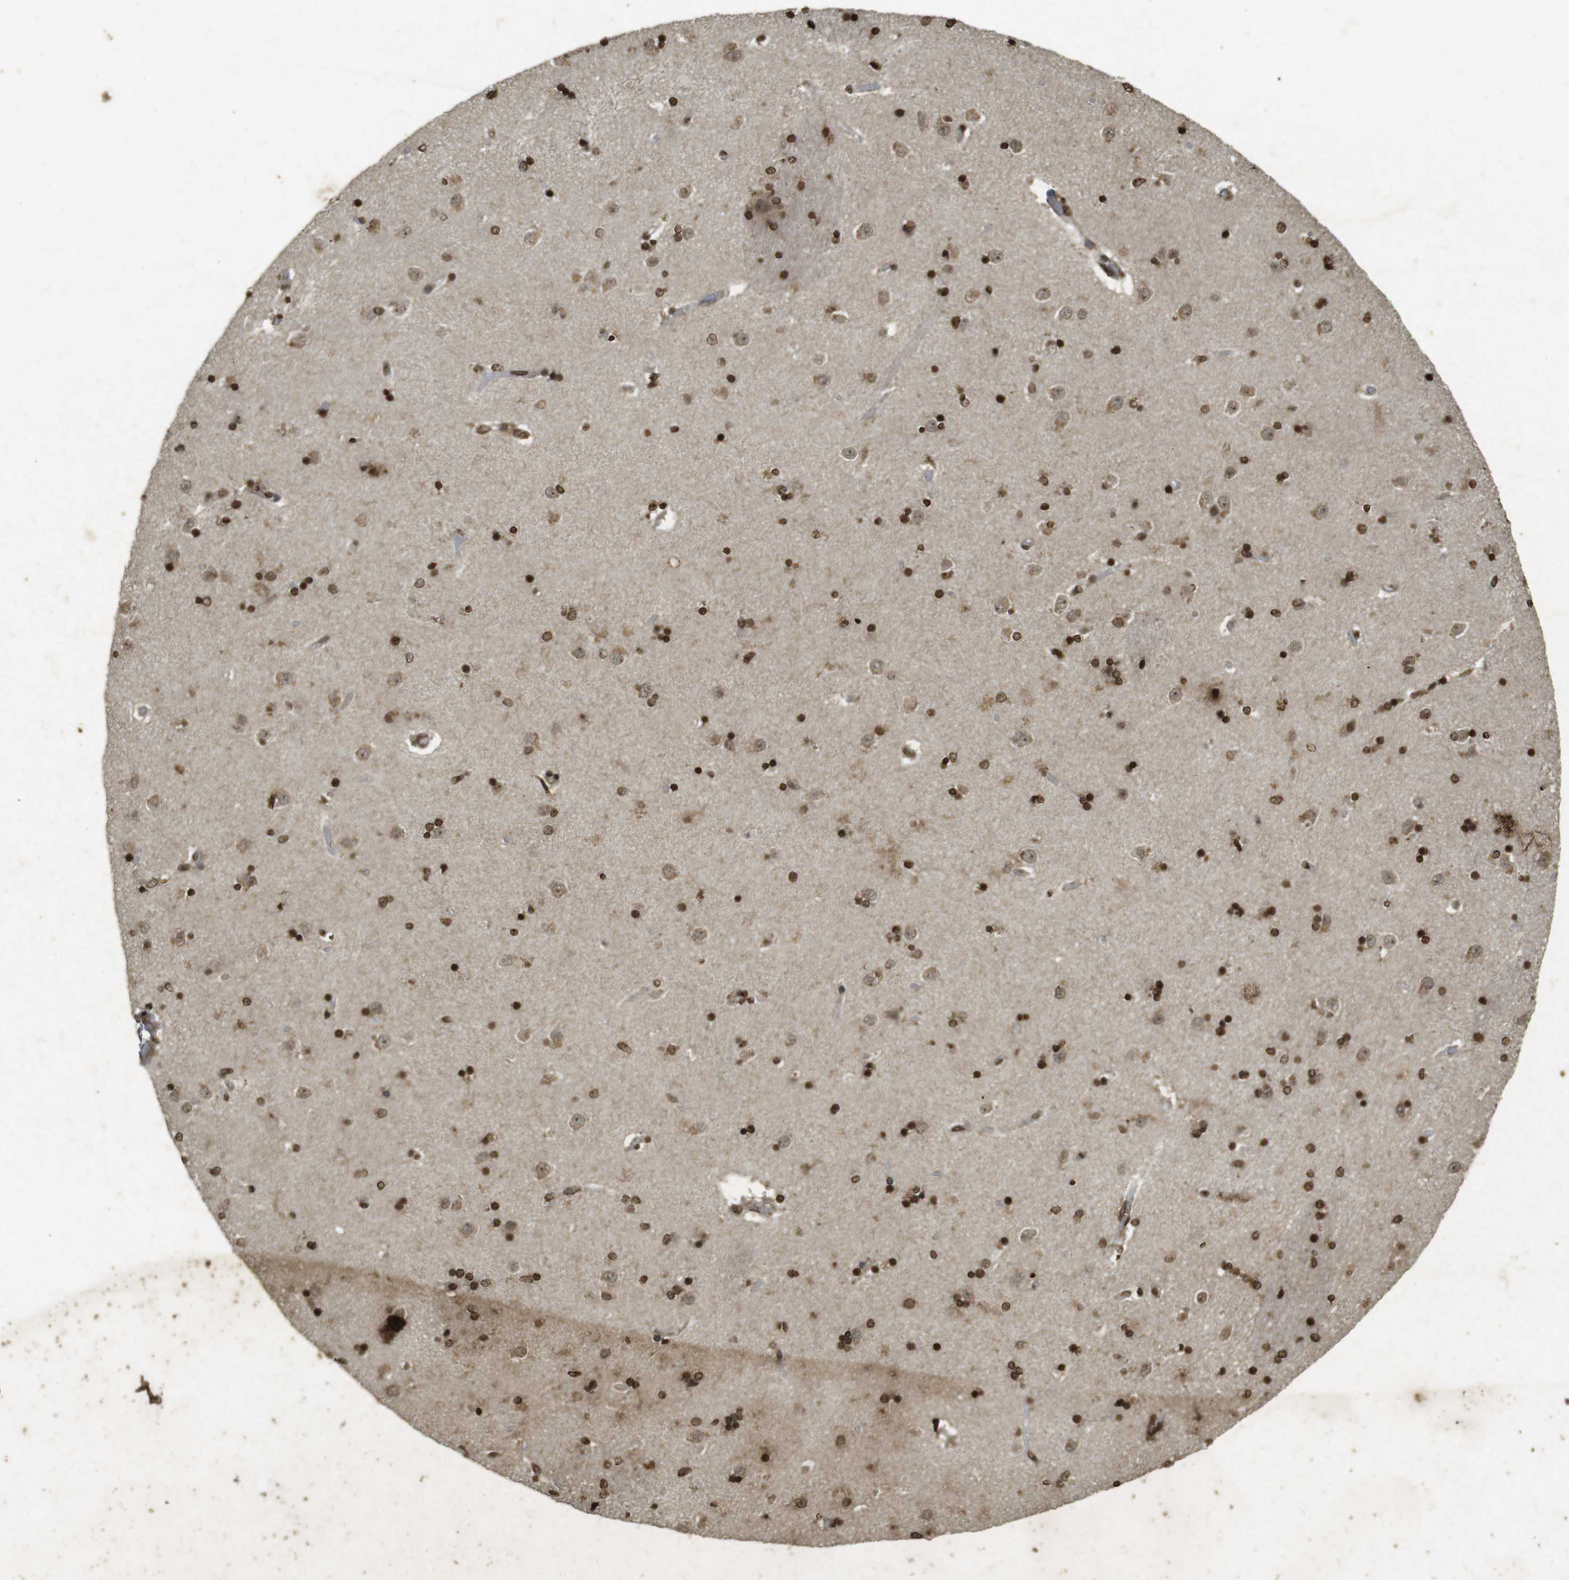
{"staining": {"intensity": "strong", "quantity": ">75%", "location": "nuclear"}, "tissue": "caudate", "cell_type": "Glial cells", "image_type": "normal", "snomed": [{"axis": "morphology", "description": "Normal tissue, NOS"}, {"axis": "topography", "description": "Lateral ventricle wall"}], "caption": "Glial cells display high levels of strong nuclear expression in approximately >75% of cells in unremarkable caudate. (IHC, brightfield microscopy, high magnification).", "gene": "ORC4", "patient": {"sex": "female", "age": 54}}